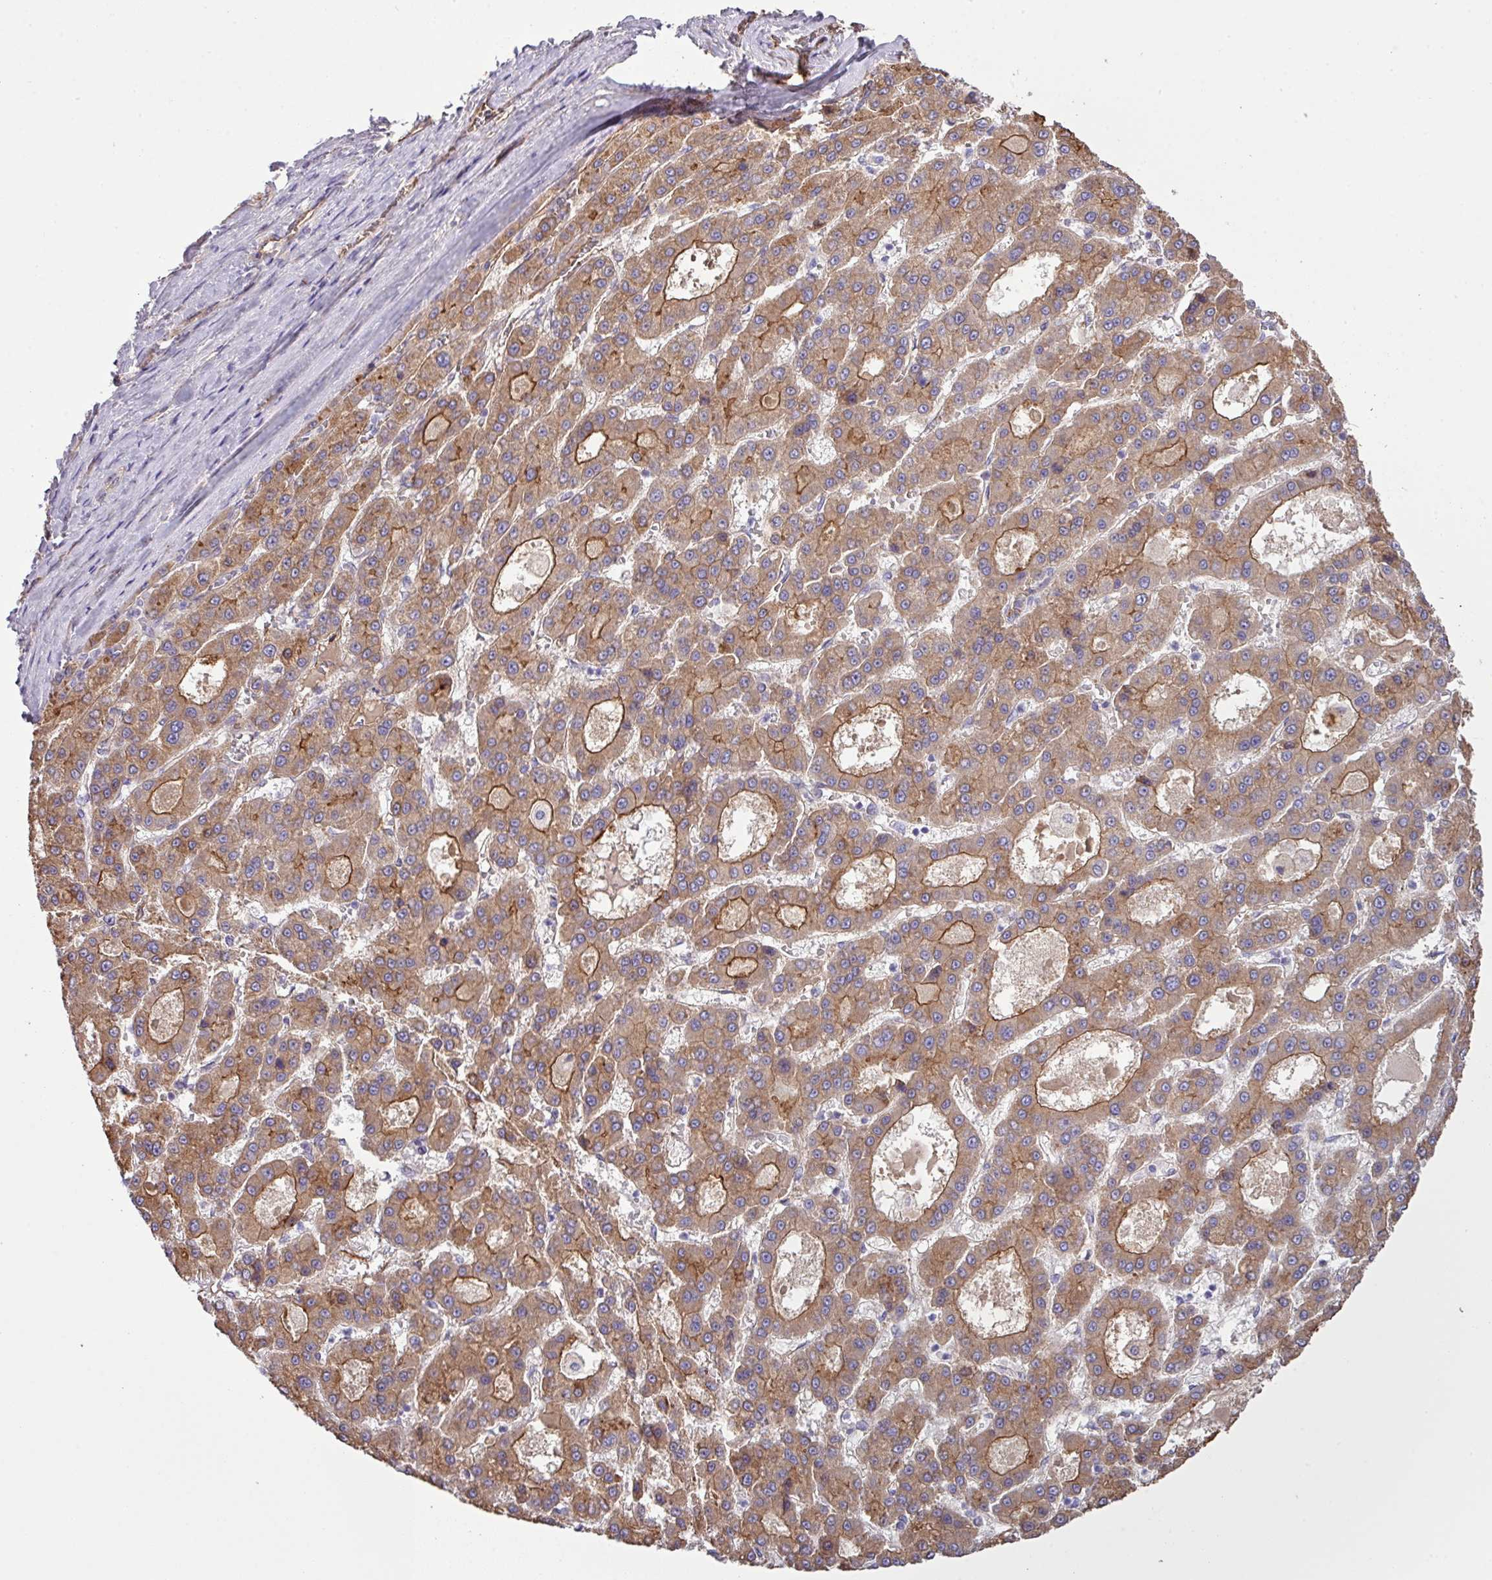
{"staining": {"intensity": "moderate", "quantity": ">75%", "location": "cytoplasmic/membranous"}, "tissue": "liver cancer", "cell_type": "Tumor cells", "image_type": "cancer", "snomed": [{"axis": "morphology", "description": "Carcinoma, Hepatocellular, NOS"}, {"axis": "topography", "description": "Liver"}], "caption": "IHC histopathology image of human liver cancer (hepatocellular carcinoma) stained for a protein (brown), which displays medium levels of moderate cytoplasmic/membranous expression in approximately >75% of tumor cells.", "gene": "LRRC53", "patient": {"sex": "male", "age": 70}}